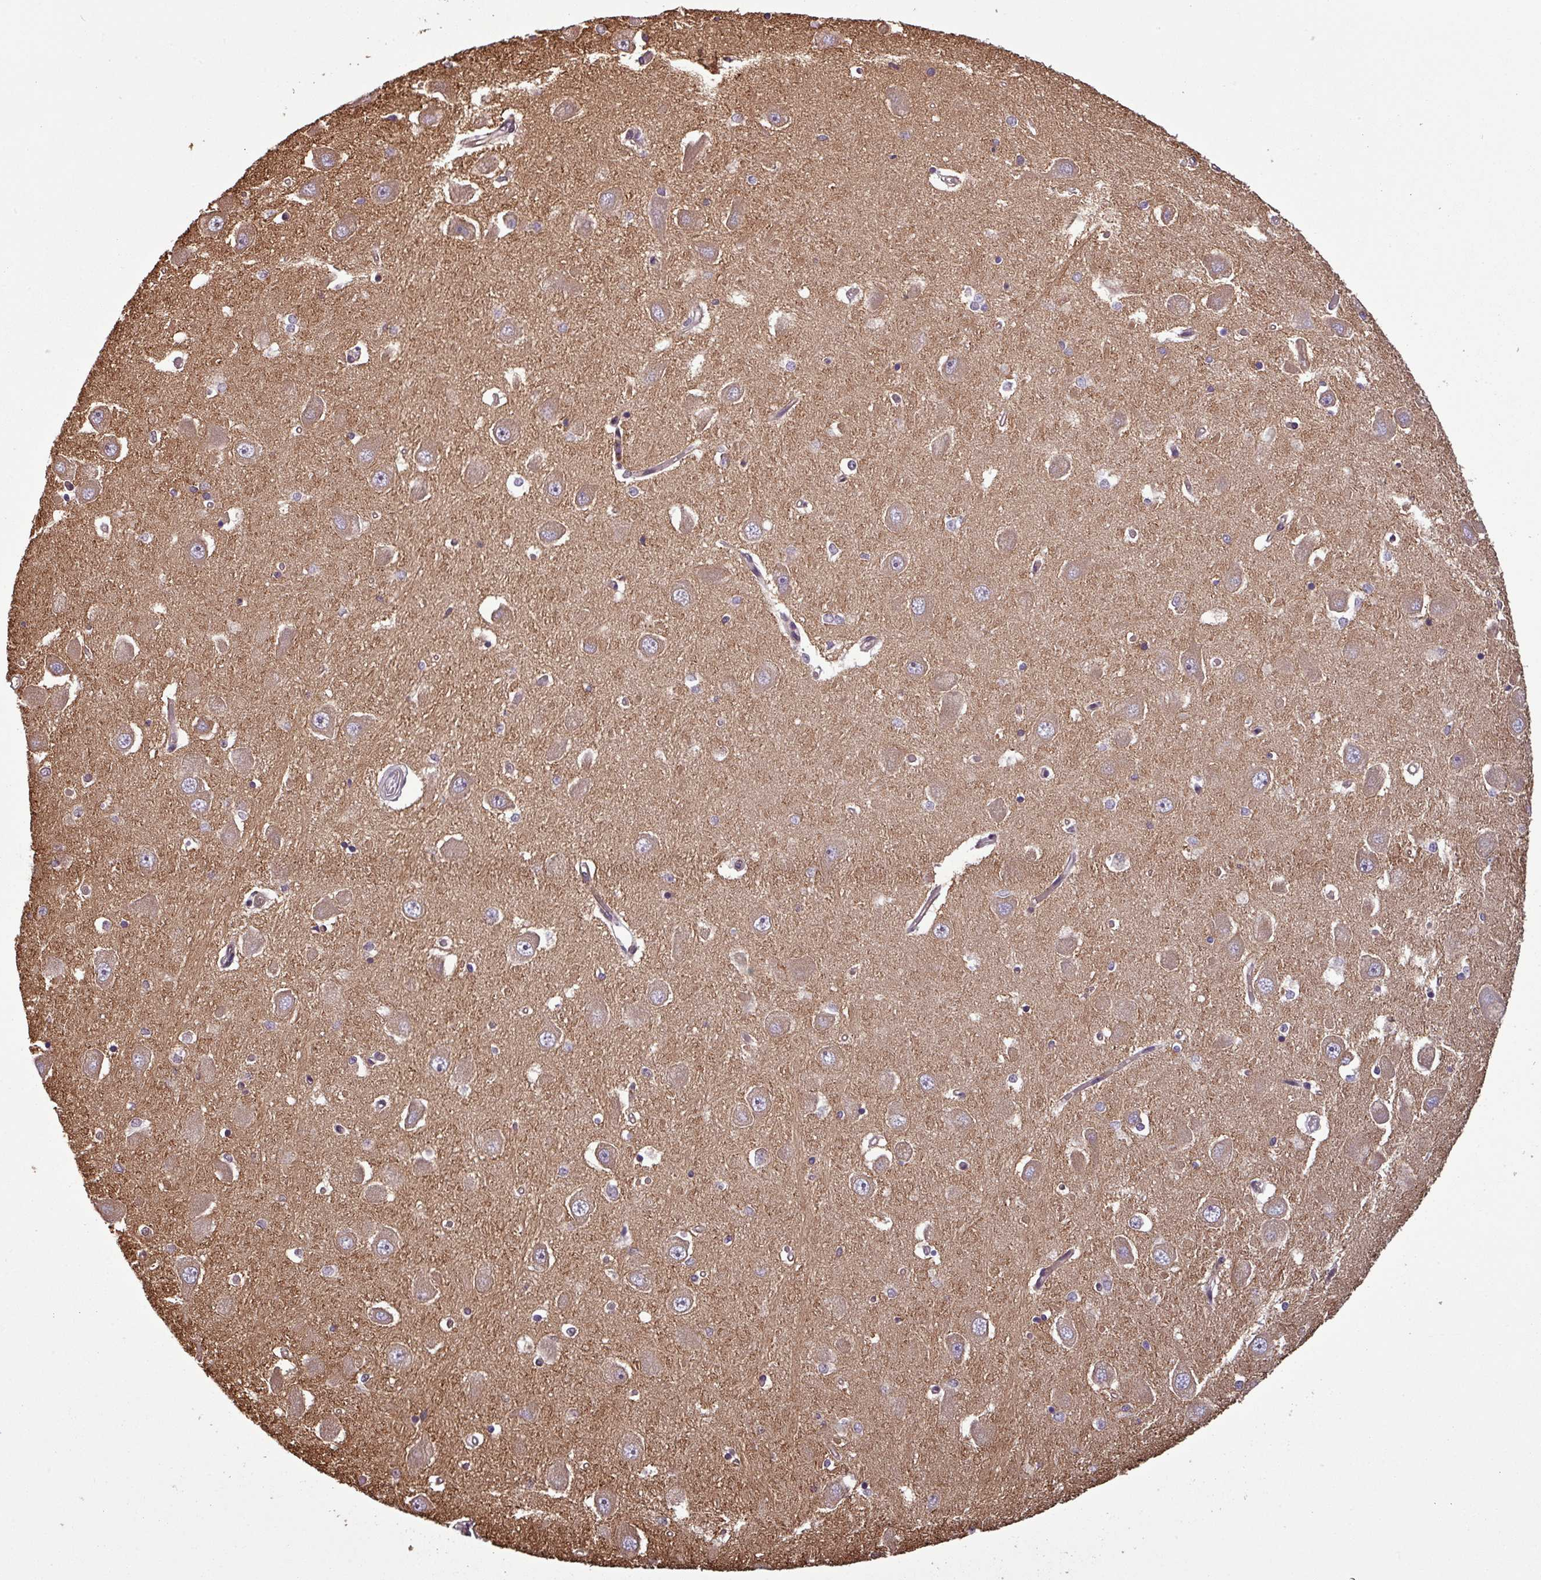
{"staining": {"intensity": "moderate", "quantity": "<25%", "location": "nuclear"}, "tissue": "hippocampus", "cell_type": "Glial cells", "image_type": "normal", "snomed": [{"axis": "morphology", "description": "Normal tissue, NOS"}, {"axis": "topography", "description": "Hippocampus"}], "caption": "Immunohistochemical staining of normal hippocampus shows low levels of moderate nuclear positivity in approximately <25% of glial cells.", "gene": "NPFFR1", "patient": {"sex": "male", "age": 45}}